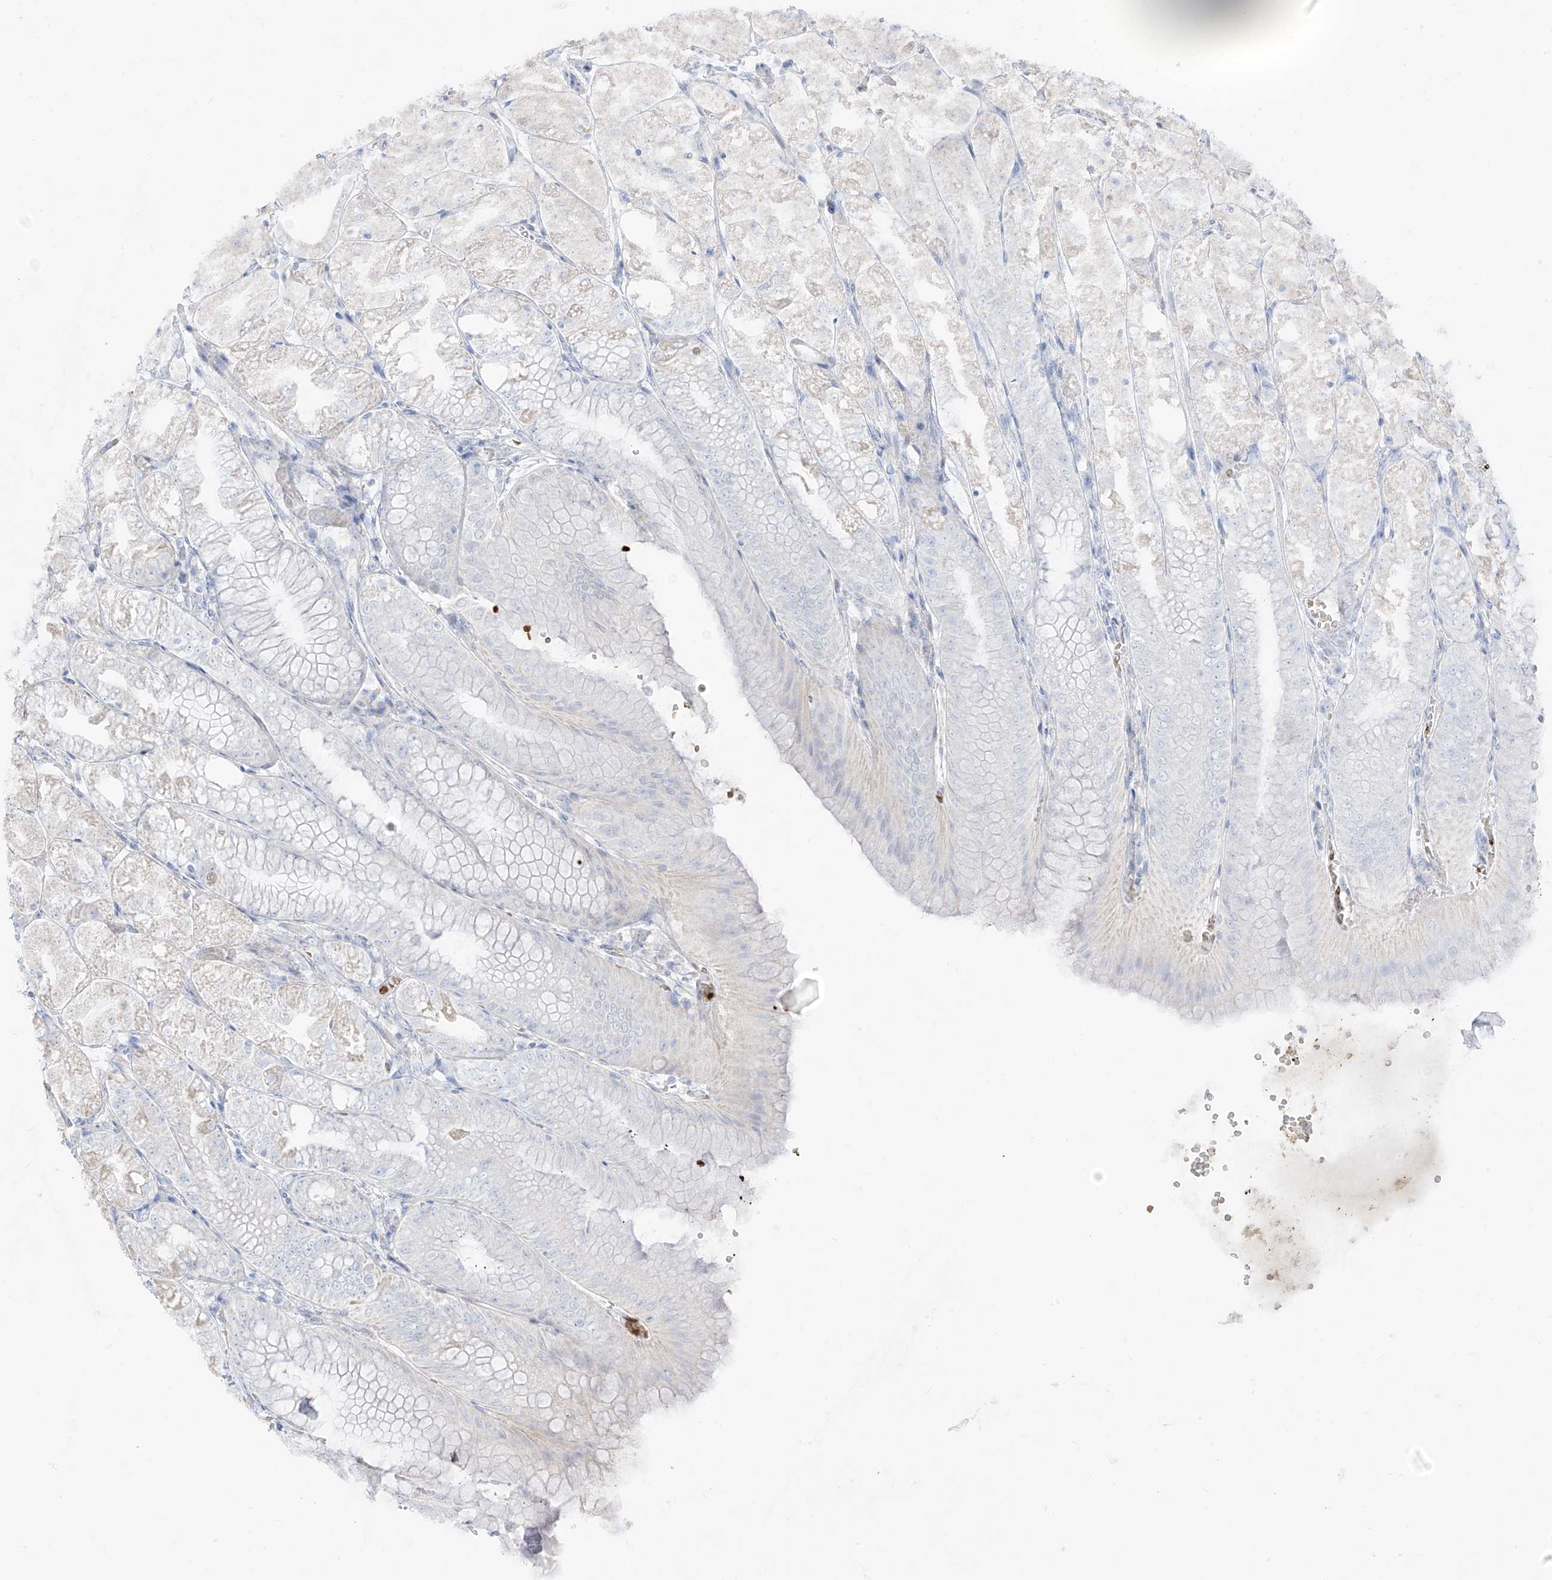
{"staining": {"intensity": "moderate", "quantity": "<25%", "location": "cytoplasmic/membranous"}, "tissue": "stomach", "cell_type": "Glandular cells", "image_type": "normal", "snomed": [{"axis": "morphology", "description": "Normal tissue, NOS"}, {"axis": "topography", "description": "Stomach, lower"}], "caption": "A high-resolution image shows immunohistochemistry staining of benign stomach, which demonstrates moderate cytoplasmic/membranous staining in about <25% of glandular cells.", "gene": "ARHGEF40", "patient": {"sex": "male", "age": 71}}